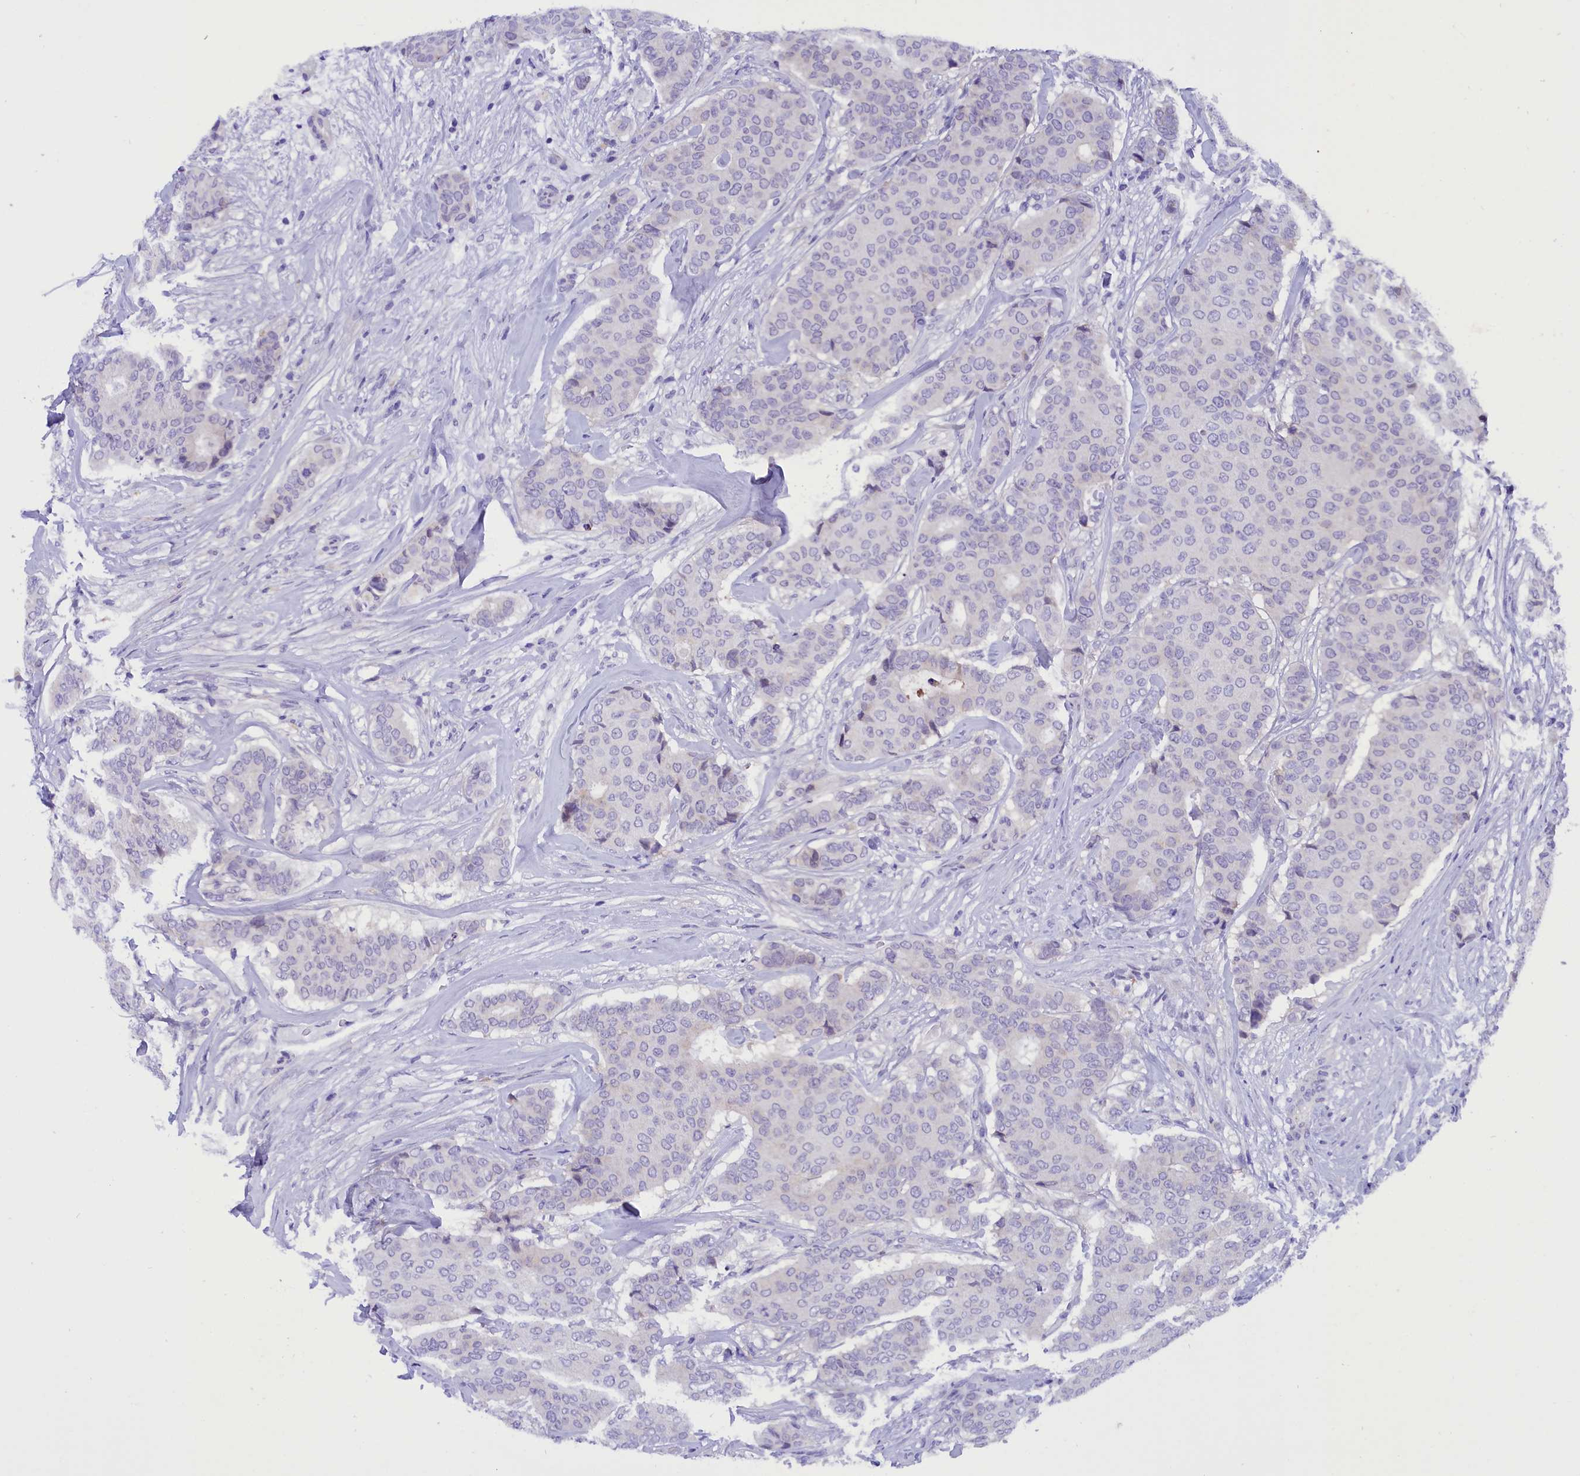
{"staining": {"intensity": "negative", "quantity": "none", "location": "none"}, "tissue": "breast cancer", "cell_type": "Tumor cells", "image_type": "cancer", "snomed": [{"axis": "morphology", "description": "Duct carcinoma"}, {"axis": "topography", "description": "Breast"}], "caption": "High magnification brightfield microscopy of breast cancer stained with DAB (brown) and counterstained with hematoxylin (blue): tumor cells show no significant expression.", "gene": "COL6A5", "patient": {"sex": "female", "age": 75}}